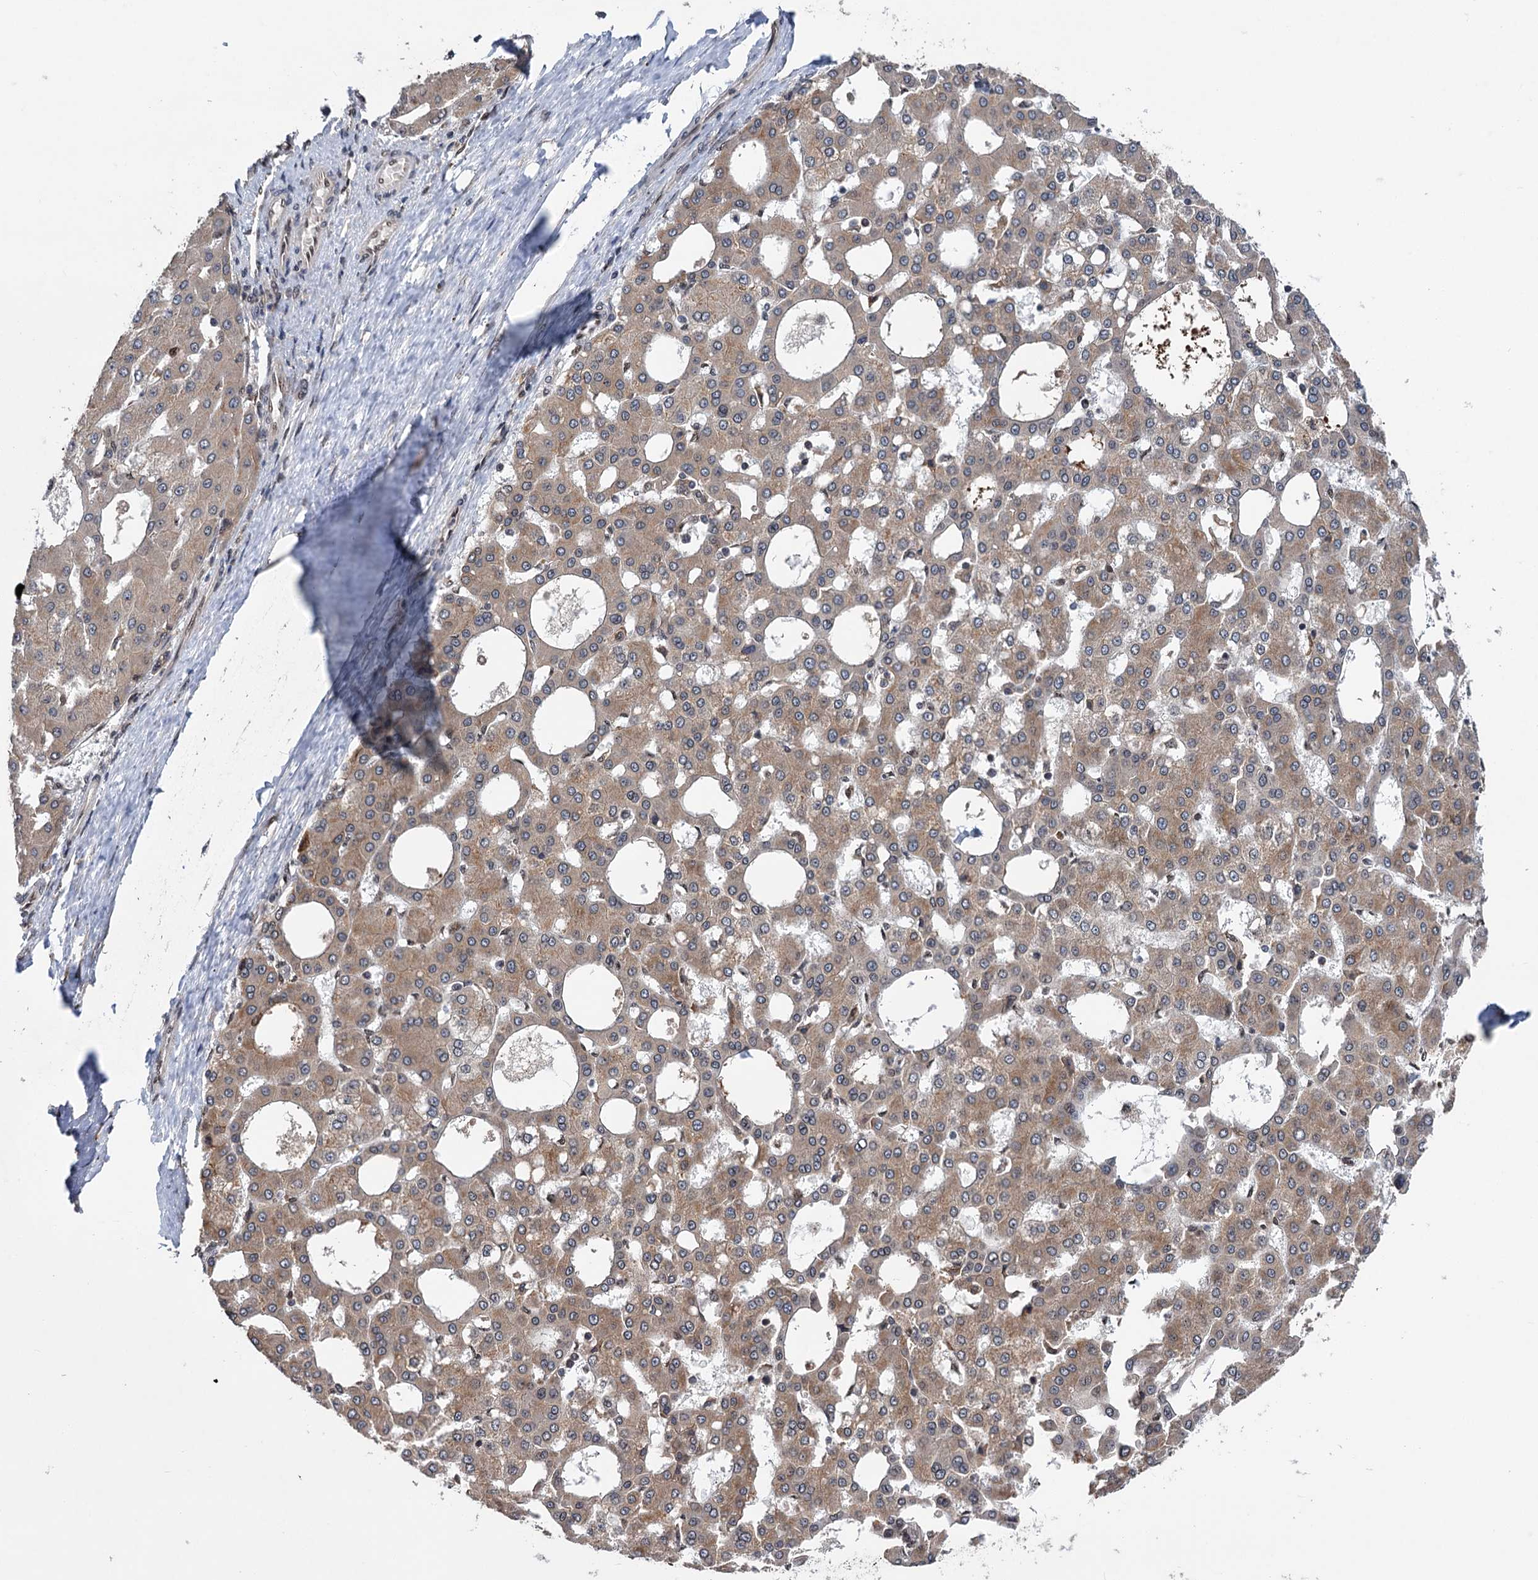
{"staining": {"intensity": "weak", "quantity": ">75%", "location": "cytoplasmic/membranous"}, "tissue": "liver cancer", "cell_type": "Tumor cells", "image_type": "cancer", "snomed": [{"axis": "morphology", "description": "Carcinoma, Hepatocellular, NOS"}, {"axis": "topography", "description": "Liver"}], "caption": "Immunohistochemical staining of hepatocellular carcinoma (liver) displays low levels of weak cytoplasmic/membranous protein staining in about >75% of tumor cells.", "gene": "MESD", "patient": {"sex": "male", "age": 47}}